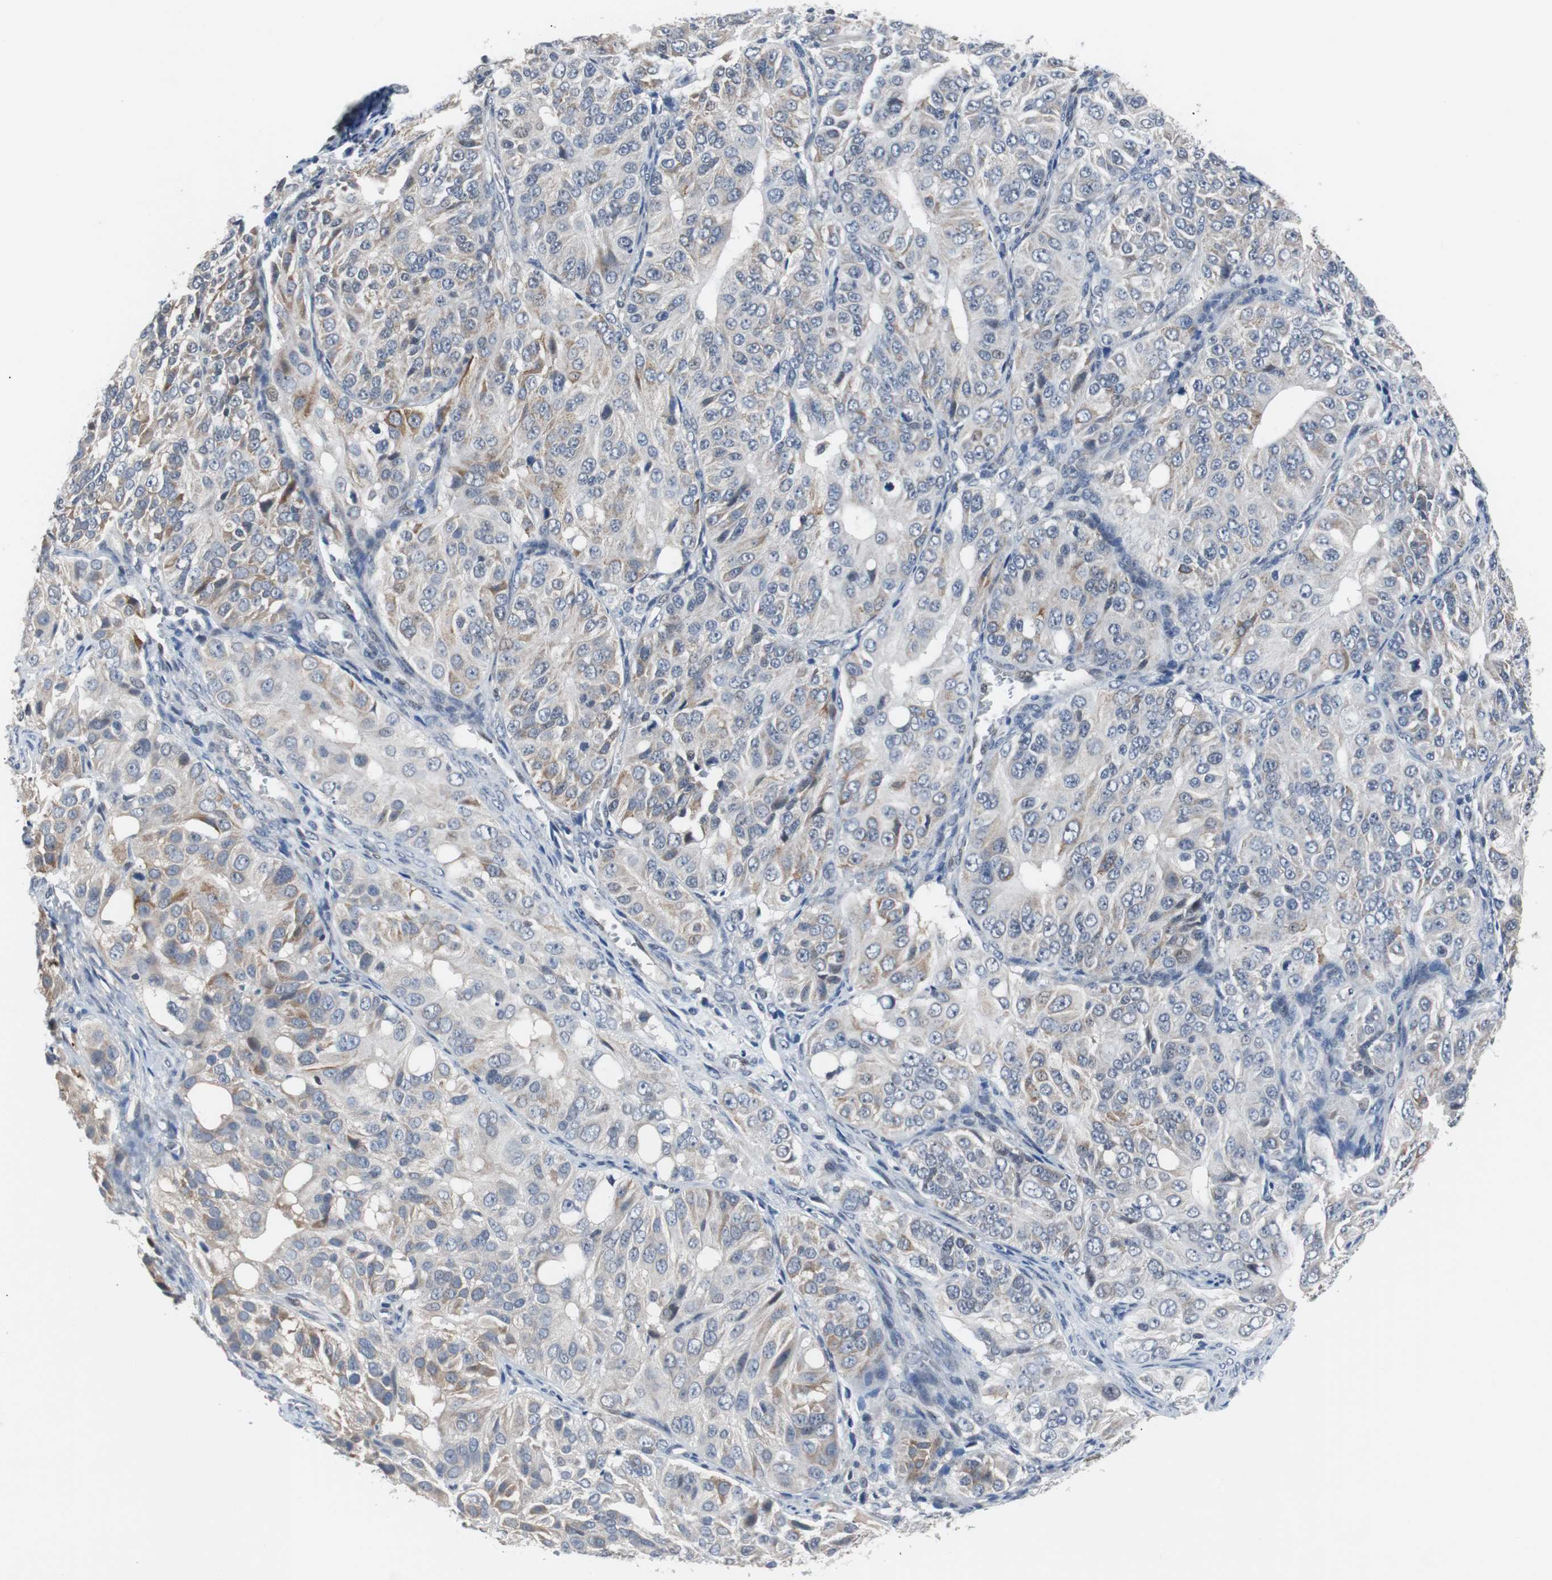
{"staining": {"intensity": "weak", "quantity": "<25%", "location": "cytoplasmic/membranous"}, "tissue": "ovarian cancer", "cell_type": "Tumor cells", "image_type": "cancer", "snomed": [{"axis": "morphology", "description": "Carcinoma, endometroid"}, {"axis": "topography", "description": "Ovary"}], "caption": "This photomicrograph is of ovarian endometroid carcinoma stained with IHC to label a protein in brown with the nuclei are counter-stained blue. There is no expression in tumor cells.", "gene": "TP63", "patient": {"sex": "female", "age": 51}}